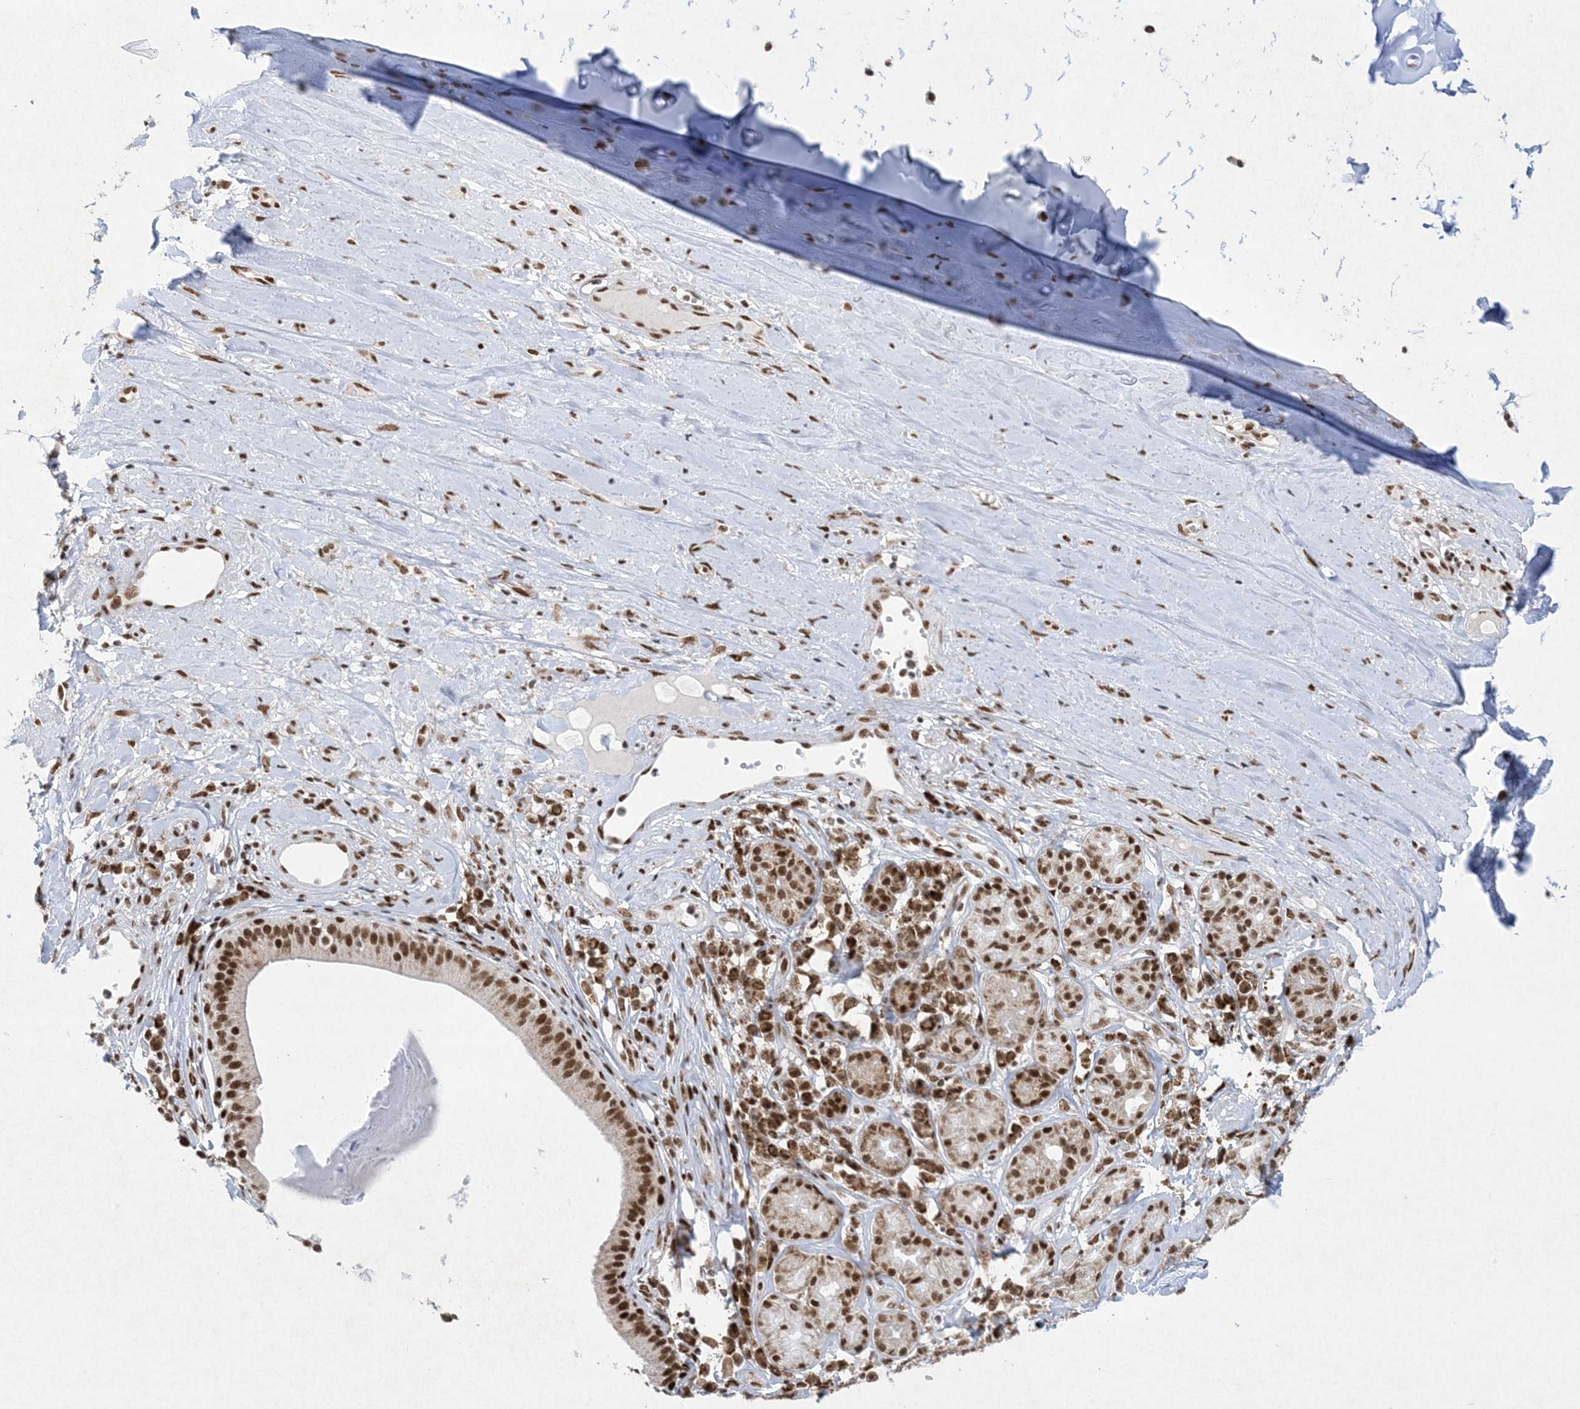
{"staining": {"intensity": "moderate", "quantity": ">75%", "location": "nuclear"}, "tissue": "adipose tissue", "cell_type": "Adipocytes", "image_type": "normal", "snomed": [{"axis": "morphology", "description": "Normal tissue, NOS"}, {"axis": "morphology", "description": "Basal cell carcinoma"}, {"axis": "topography", "description": "Cartilage tissue"}, {"axis": "topography", "description": "Nasopharynx"}, {"axis": "topography", "description": "Oral tissue"}], "caption": "IHC (DAB (3,3'-diaminobenzidine)) staining of normal adipose tissue exhibits moderate nuclear protein expression in about >75% of adipocytes.", "gene": "PKNOX2", "patient": {"sex": "female", "age": 77}}